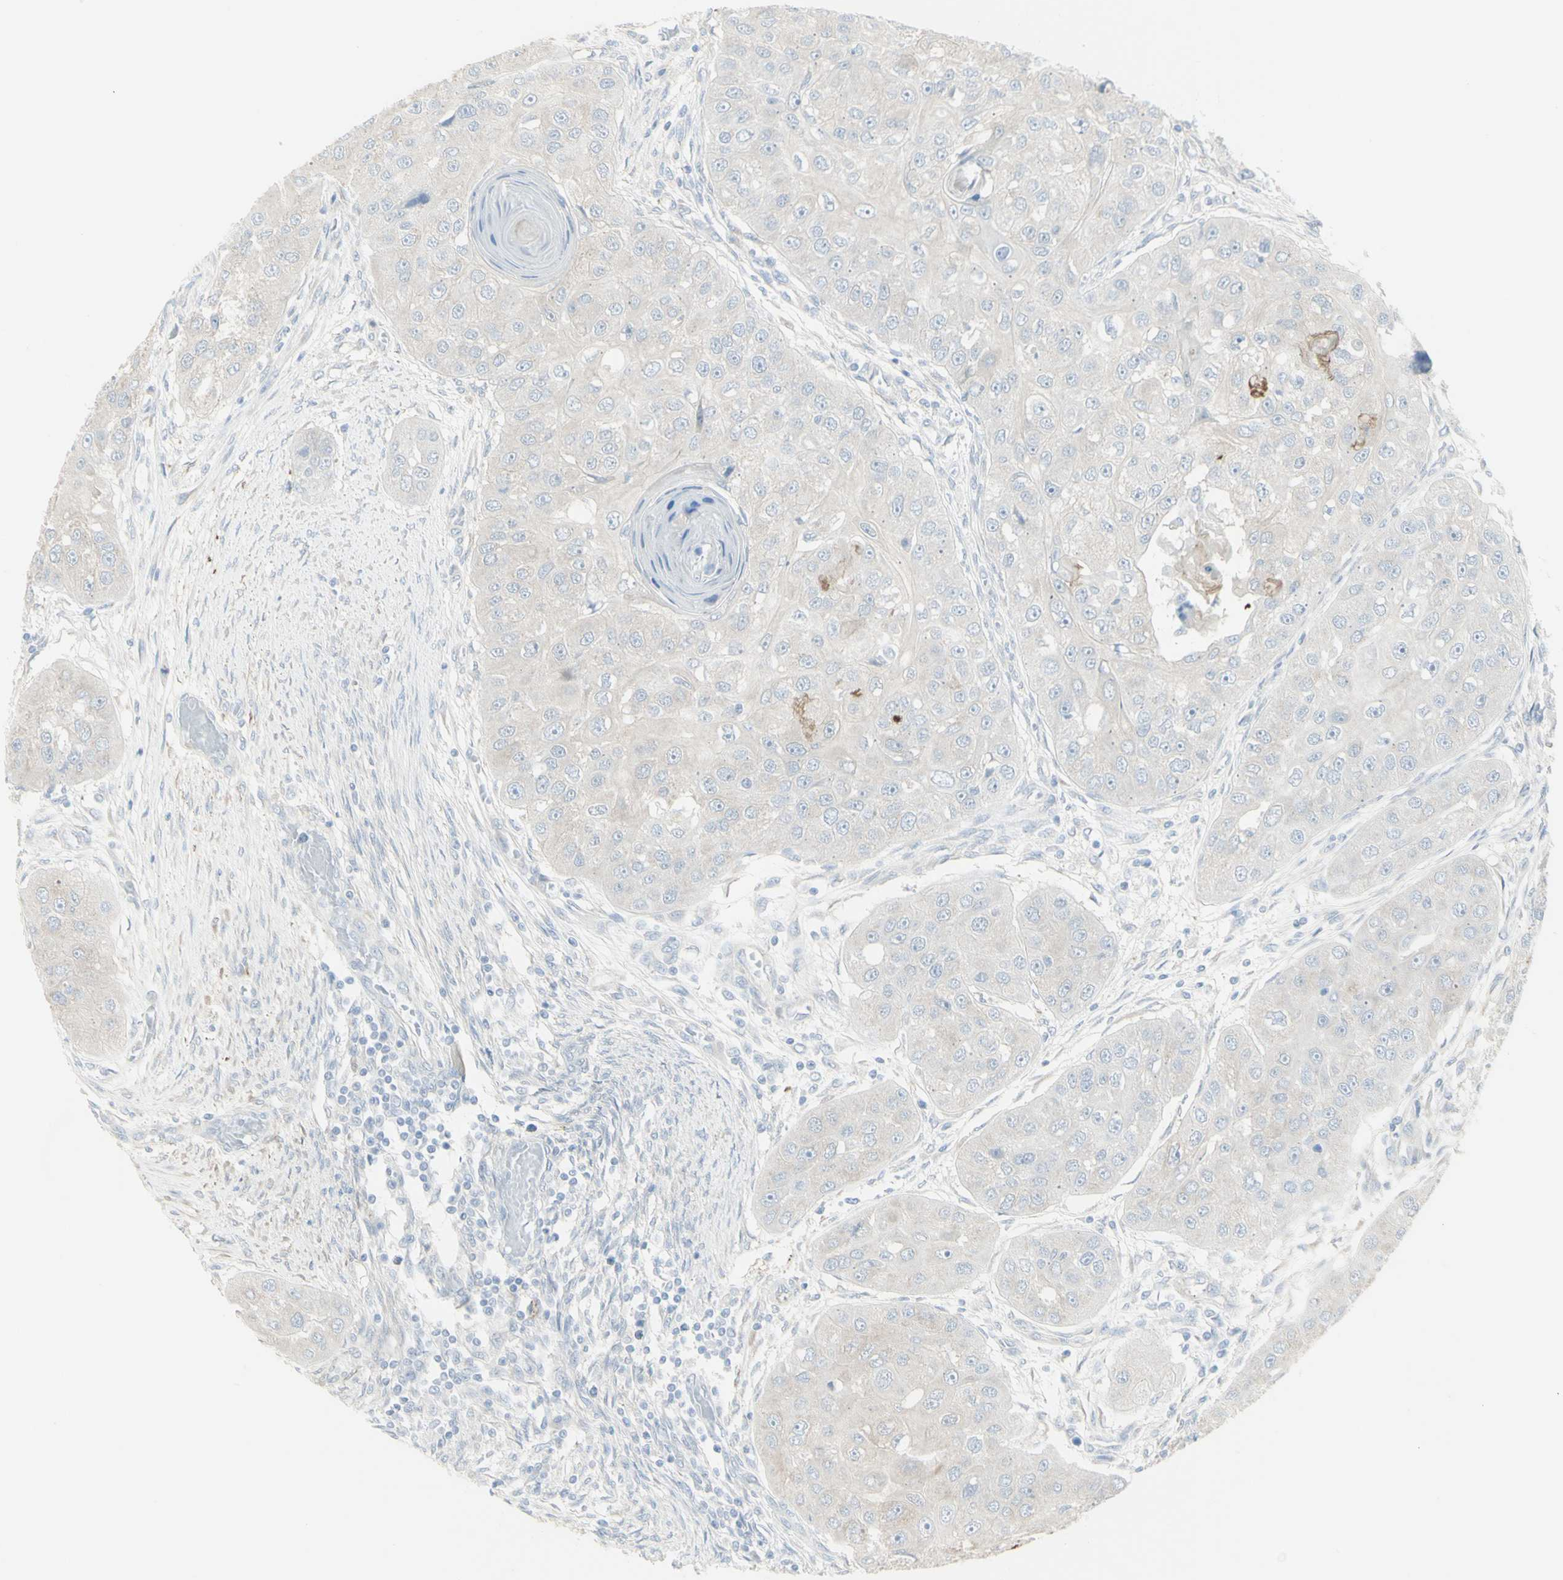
{"staining": {"intensity": "negative", "quantity": "none", "location": "none"}, "tissue": "head and neck cancer", "cell_type": "Tumor cells", "image_type": "cancer", "snomed": [{"axis": "morphology", "description": "Normal tissue, NOS"}, {"axis": "morphology", "description": "Squamous cell carcinoma, NOS"}, {"axis": "topography", "description": "Skeletal muscle"}, {"axis": "topography", "description": "Head-Neck"}], "caption": "Tumor cells show no significant protein expression in head and neck cancer (squamous cell carcinoma).", "gene": "ENSG00000198211", "patient": {"sex": "male", "age": 51}}